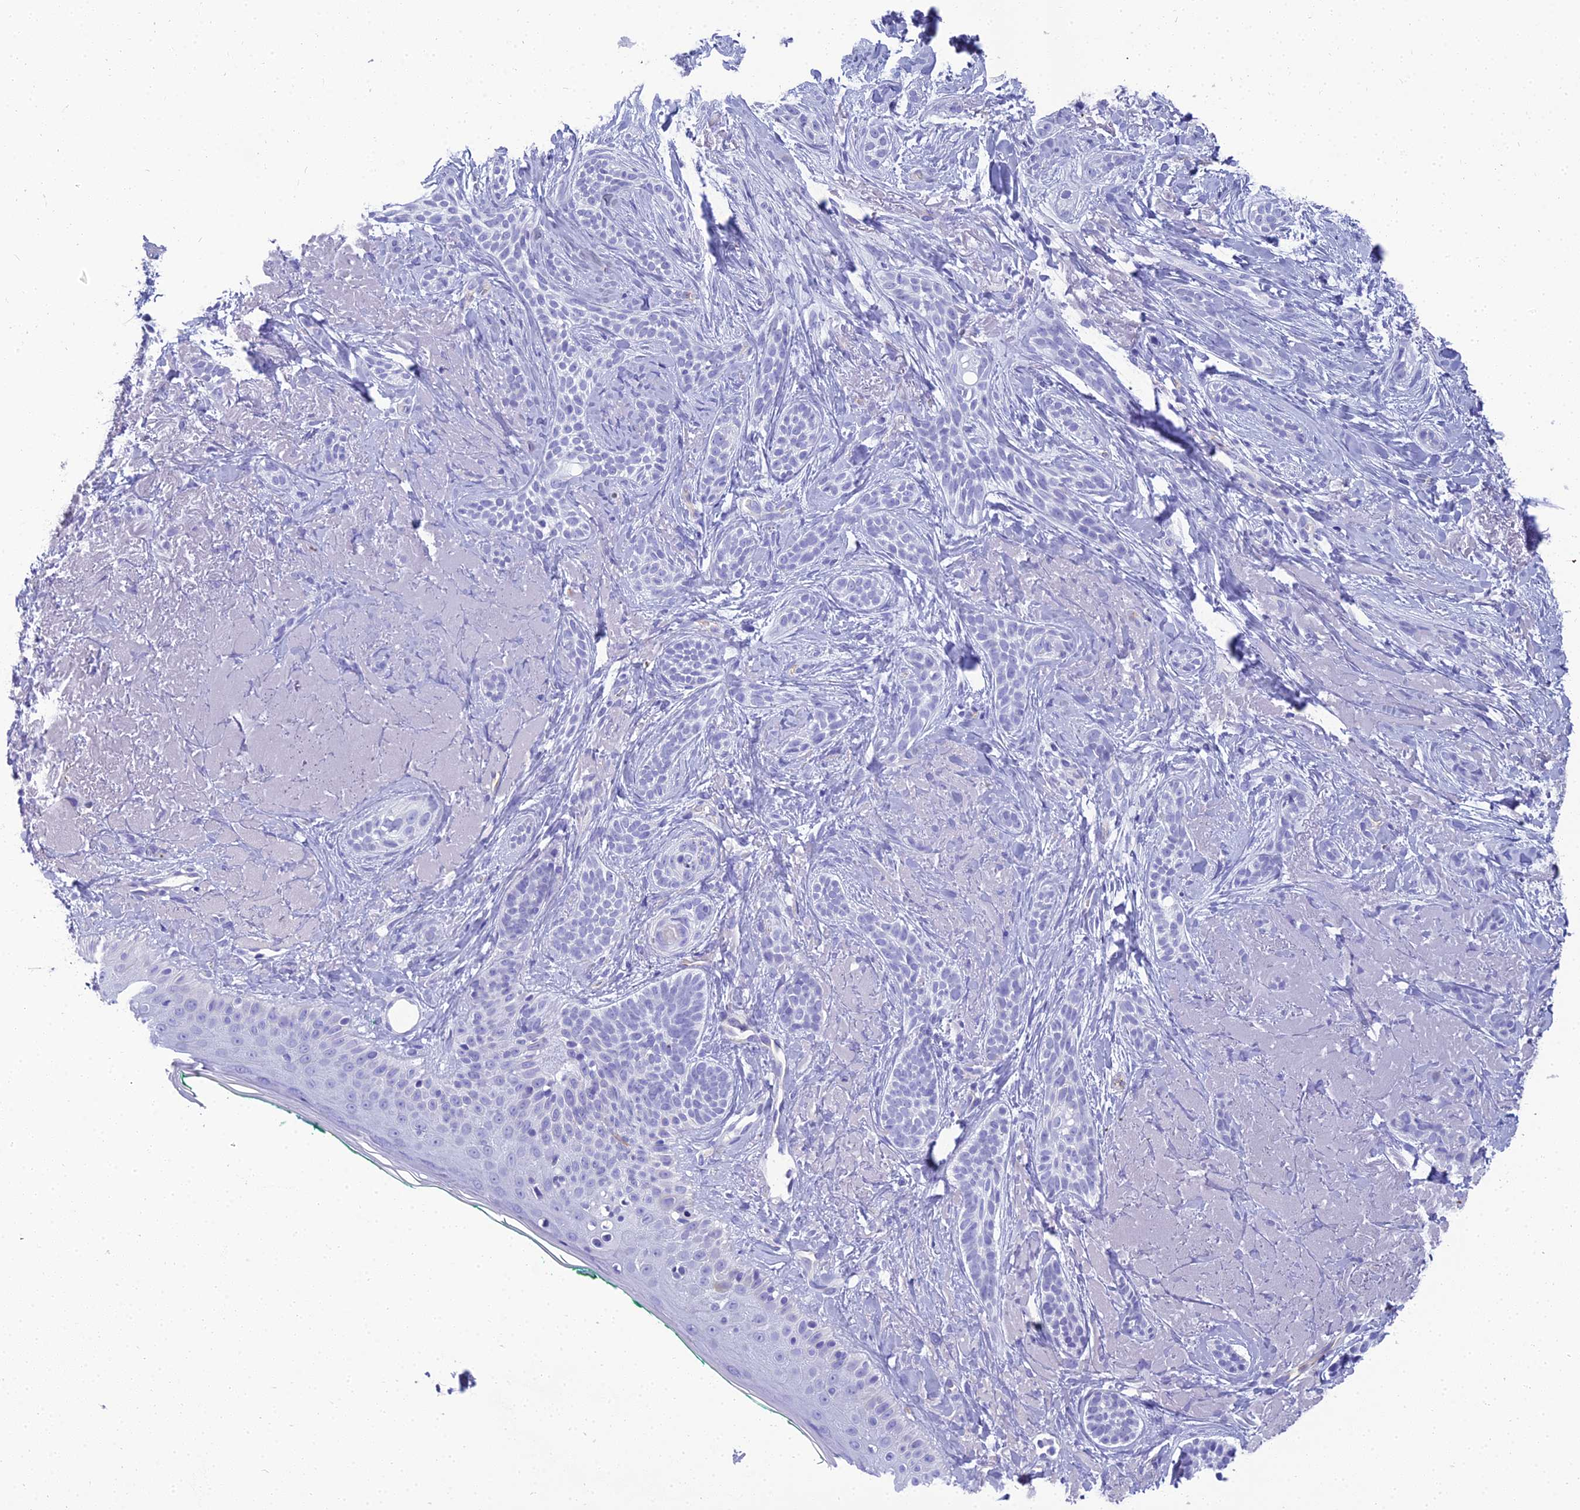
{"staining": {"intensity": "negative", "quantity": "none", "location": "none"}, "tissue": "skin cancer", "cell_type": "Tumor cells", "image_type": "cancer", "snomed": [{"axis": "morphology", "description": "Basal cell carcinoma"}, {"axis": "topography", "description": "Skin"}], "caption": "Protein analysis of skin cancer (basal cell carcinoma) demonstrates no significant staining in tumor cells. (DAB immunohistochemistry visualized using brightfield microscopy, high magnification).", "gene": "NINJ1", "patient": {"sex": "male", "age": 71}}